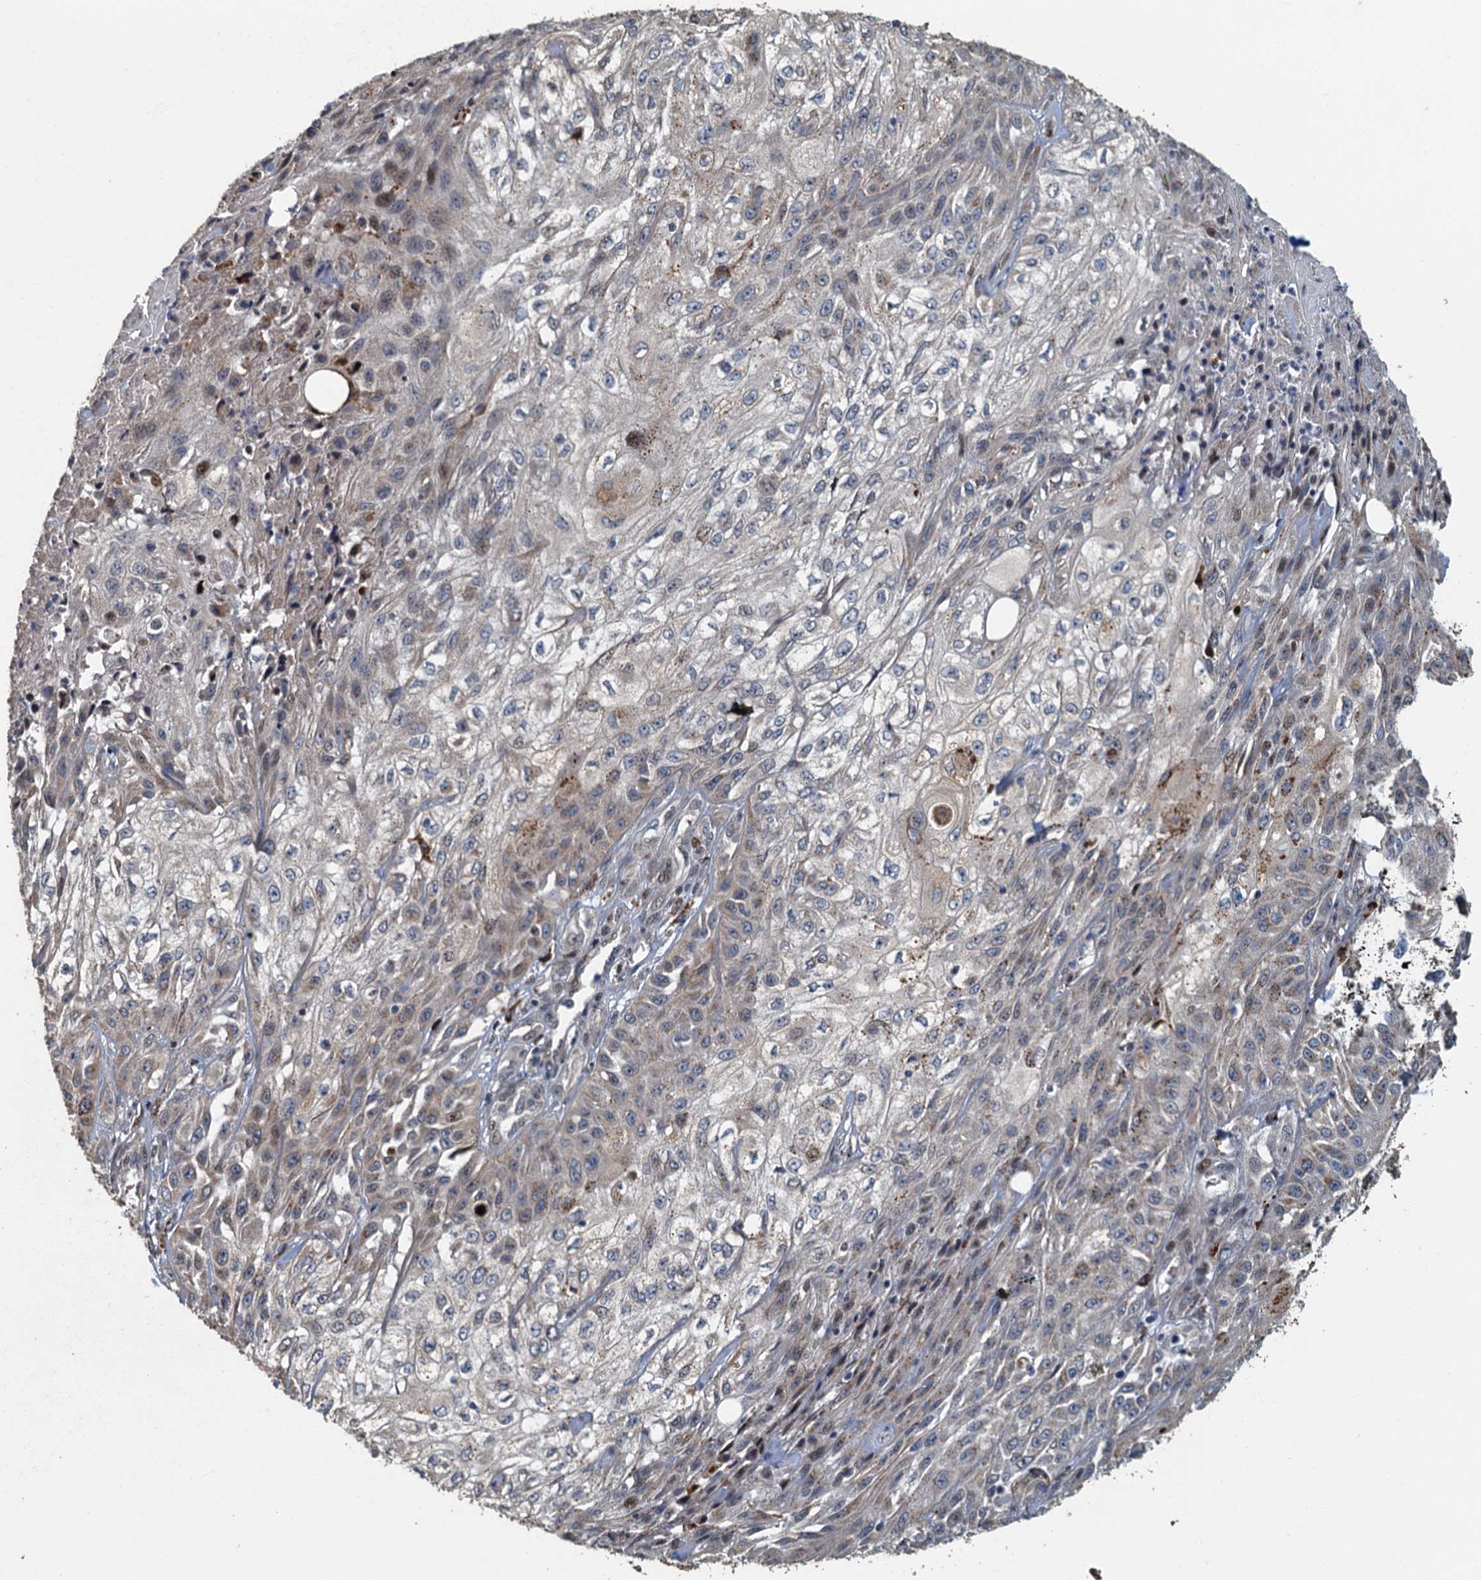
{"staining": {"intensity": "weak", "quantity": "<25%", "location": "cytoplasmic/membranous"}, "tissue": "skin cancer", "cell_type": "Tumor cells", "image_type": "cancer", "snomed": [{"axis": "morphology", "description": "Squamous cell carcinoma, NOS"}, {"axis": "morphology", "description": "Squamous cell carcinoma, metastatic, NOS"}, {"axis": "topography", "description": "Skin"}, {"axis": "topography", "description": "Lymph node"}], "caption": "IHC micrograph of neoplastic tissue: skin cancer (squamous cell carcinoma) stained with DAB exhibits no significant protein expression in tumor cells. (Stains: DAB (3,3'-diaminobenzidine) immunohistochemistry with hematoxylin counter stain, Microscopy: brightfield microscopy at high magnification).", "gene": "AGRN", "patient": {"sex": "male", "age": 75}}